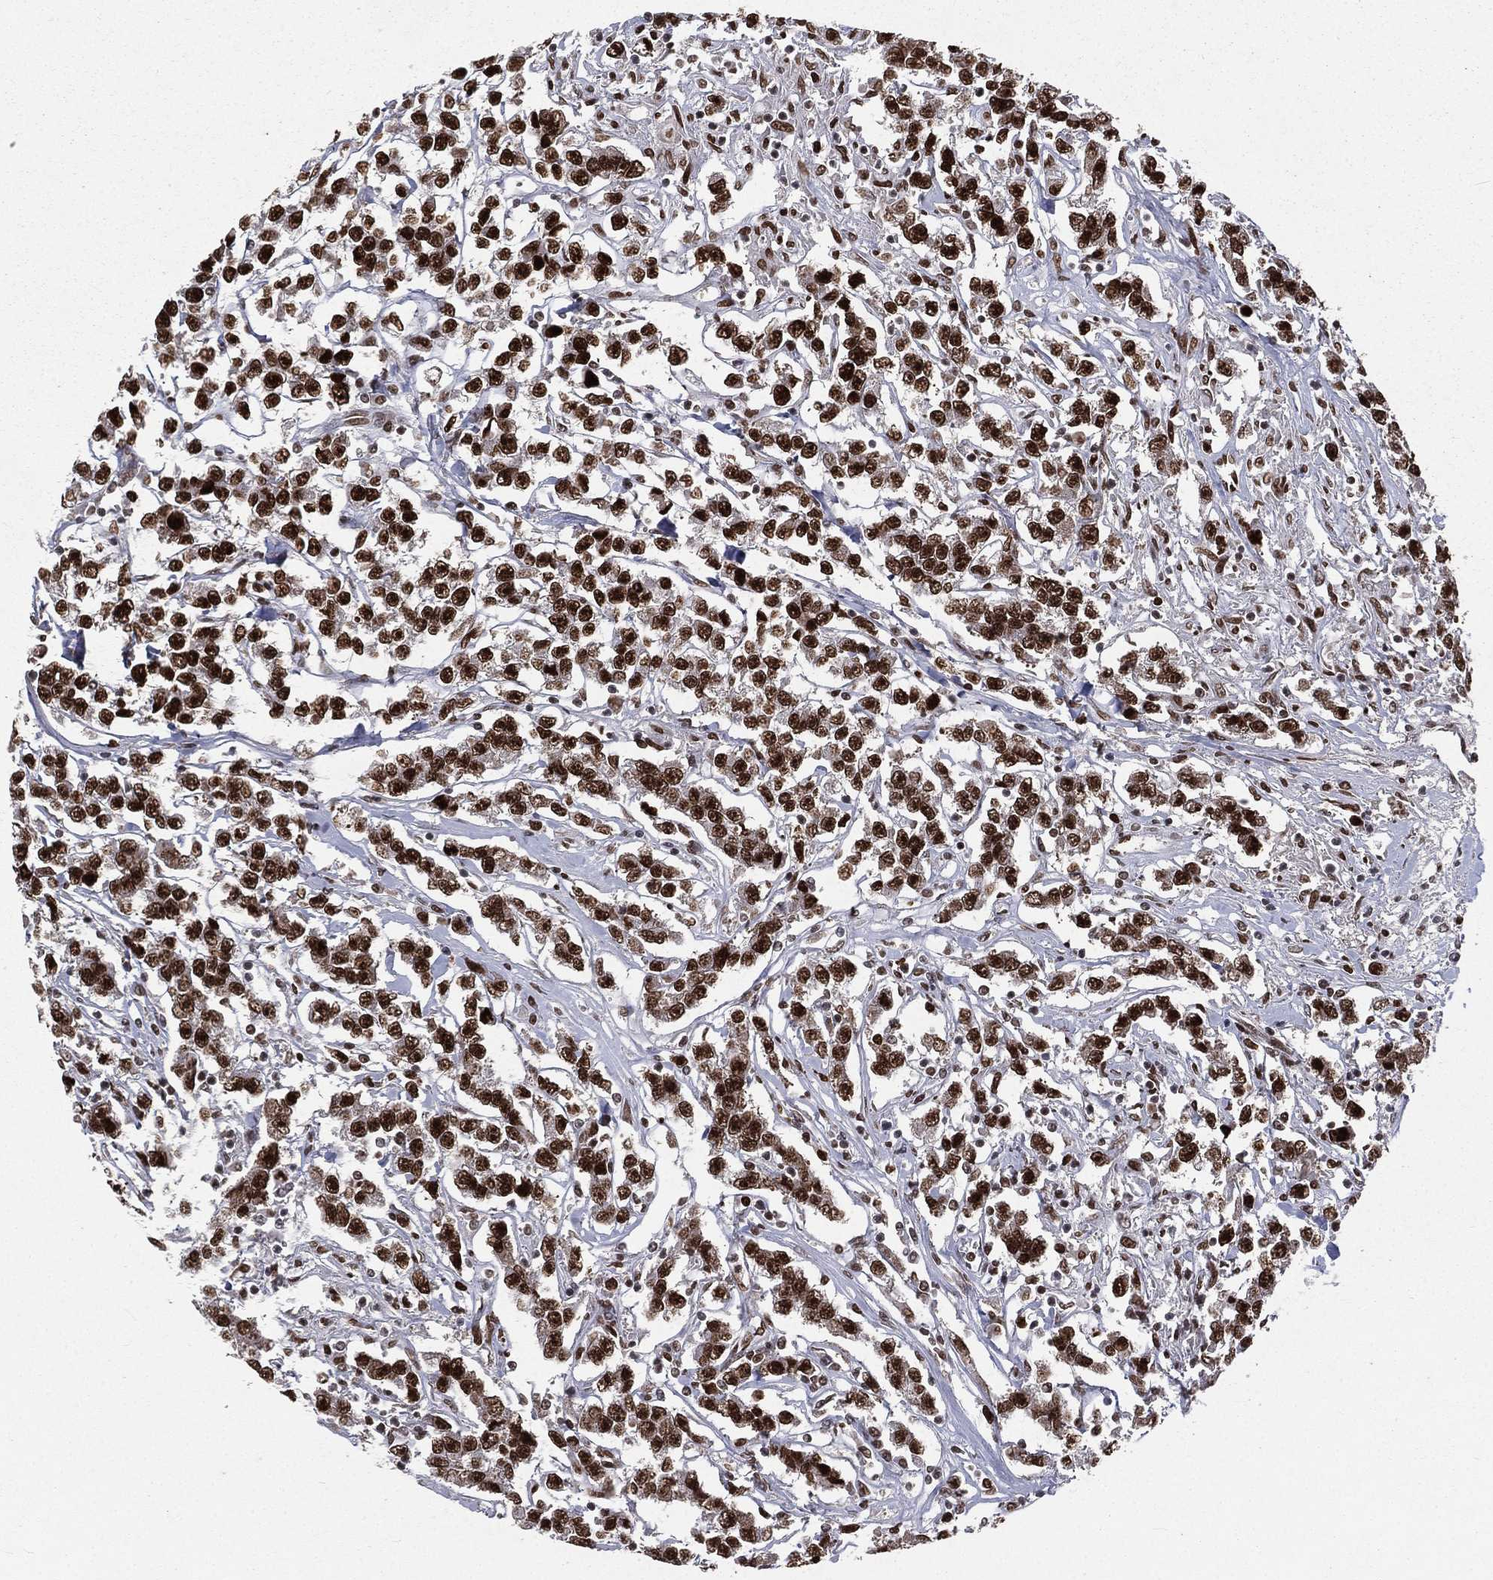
{"staining": {"intensity": "strong", "quantity": ">75%", "location": "nuclear"}, "tissue": "testis cancer", "cell_type": "Tumor cells", "image_type": "cancer", "snomed": [{"axis": "morphology", "description": "Seminoma, NOS"}, {"axis": "topography", "description": "Testis"}], "caption": "Testis seminoma was stained to show a protein in brown. There is high levels of strong nuclear staining in approximately >75% of tumor cells.", "gene": "POLB", "patient": {"sex": "male", "age": 59}}